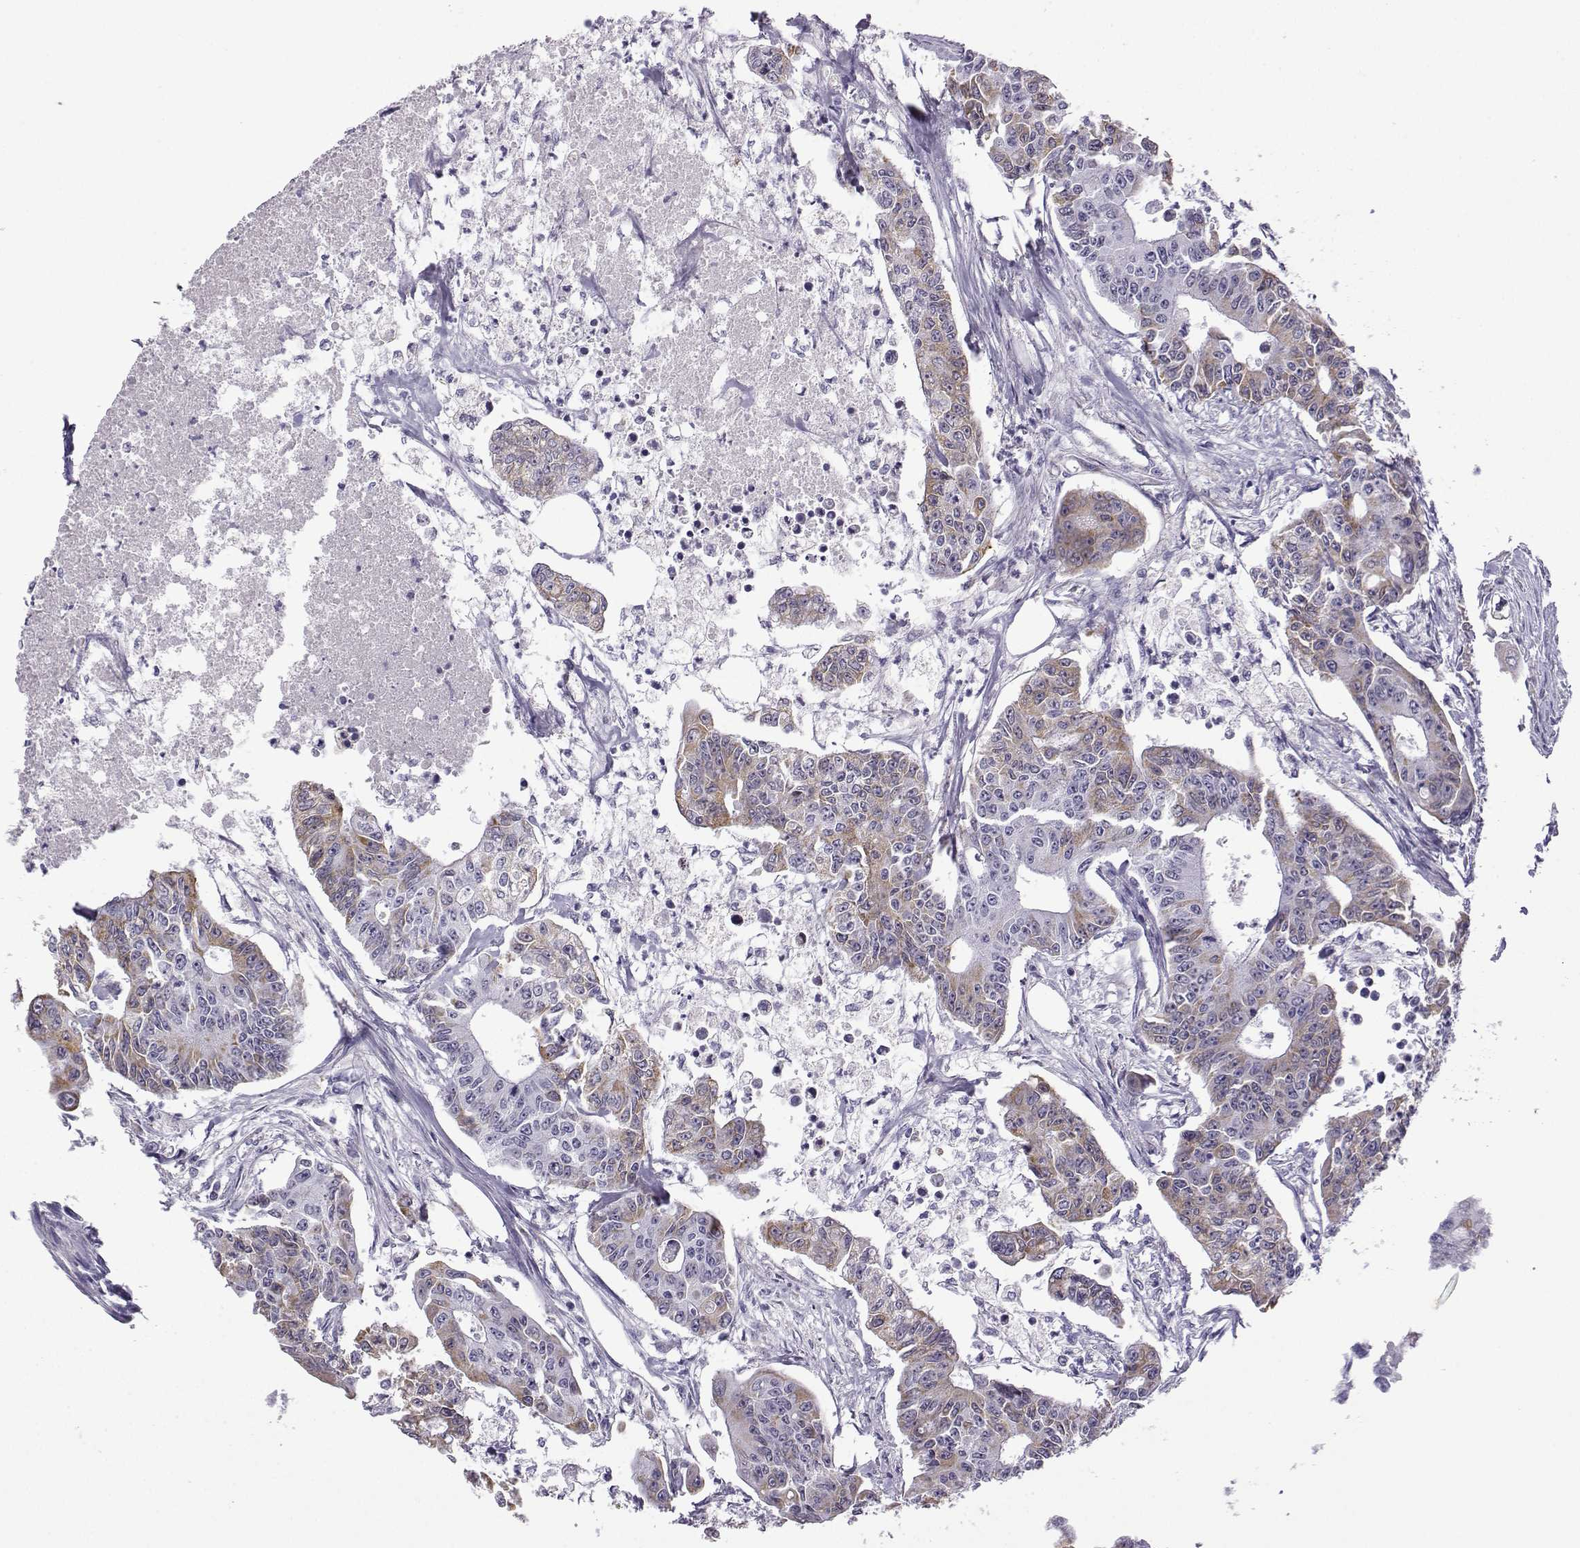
{"staining": {"intensity": "moderate", "quantity": "25%-75%", "location": "cytoplasmic/membranous"}, "tissue": "colorectal cancer", "cell_type": "Tumor cells", "image_type": "cancer", "snomed": [{"axis": "morphology", "description": "Adenocarcinoma, NOS"}, {"axis": "topography", "description": "Colon"}], "caption": "Immunohistochemical staining of human colorectal adenocarcinoma displays medium levels of moderate cytoplasmic/membranous staining in approximately 25%-75% of tumor cells.", "gene": "MRGBP", "patient": {"sex": "male", "age": 70}}